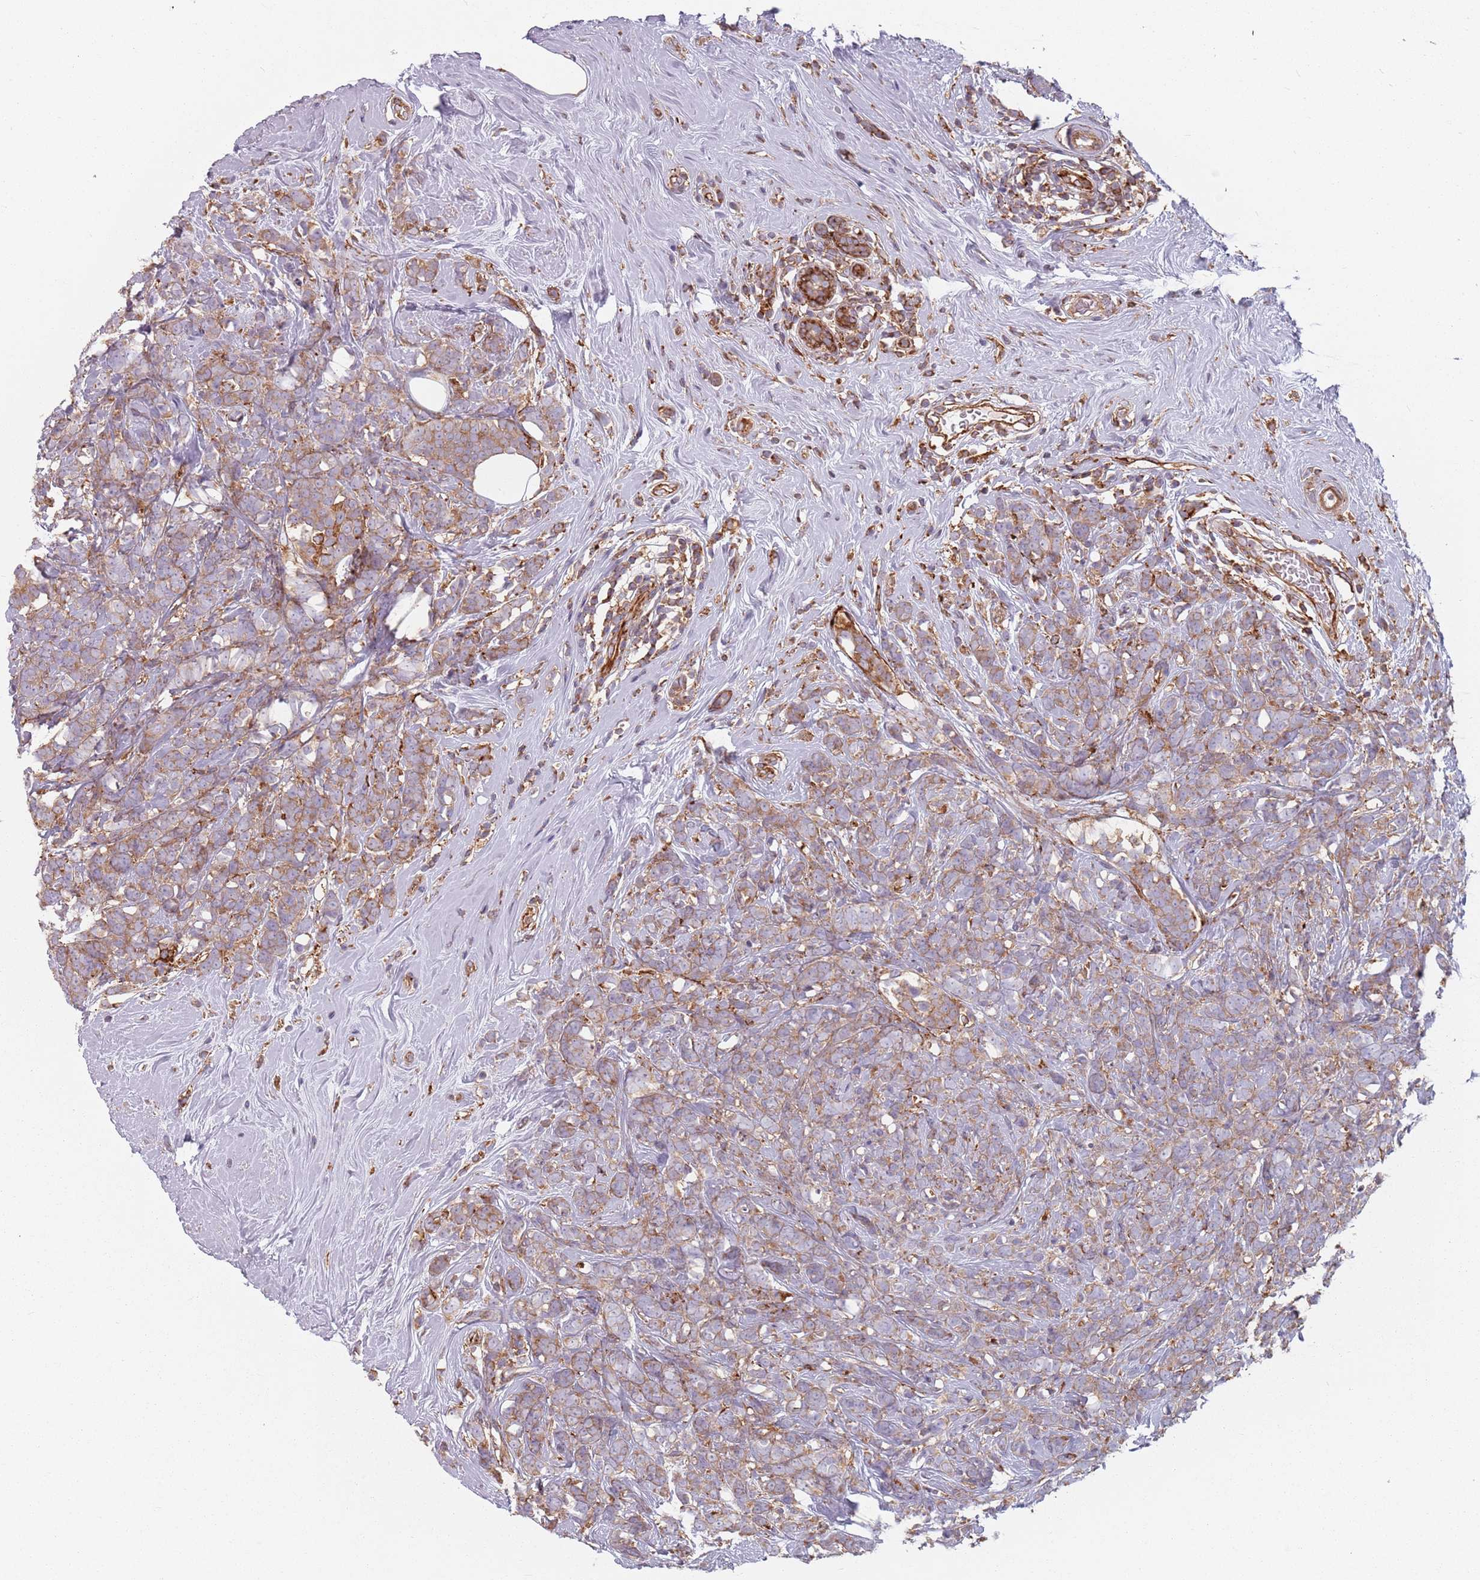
{"staining": {"intensity": "weak", "quantity": ">75%", "location": "cytoplasmic/membranous"}, "tissue": "breast cancer", "cell_type": "Tumor cells", "image_type": "cancer", "snomed": [{"axis": "morphology", "description": "Lobular carcinoma"}, {"axis": "topography", "description": "Breast"}], "caption": "Immunohistochemical staining of human lobular carcinoma (breast) shows low levels of weak cytoplasmic/membranous protein positivity in approximately >75% of tumor cells.", "gene": "TPD52L2", "patient": {"sex": "female", "age": 58}}